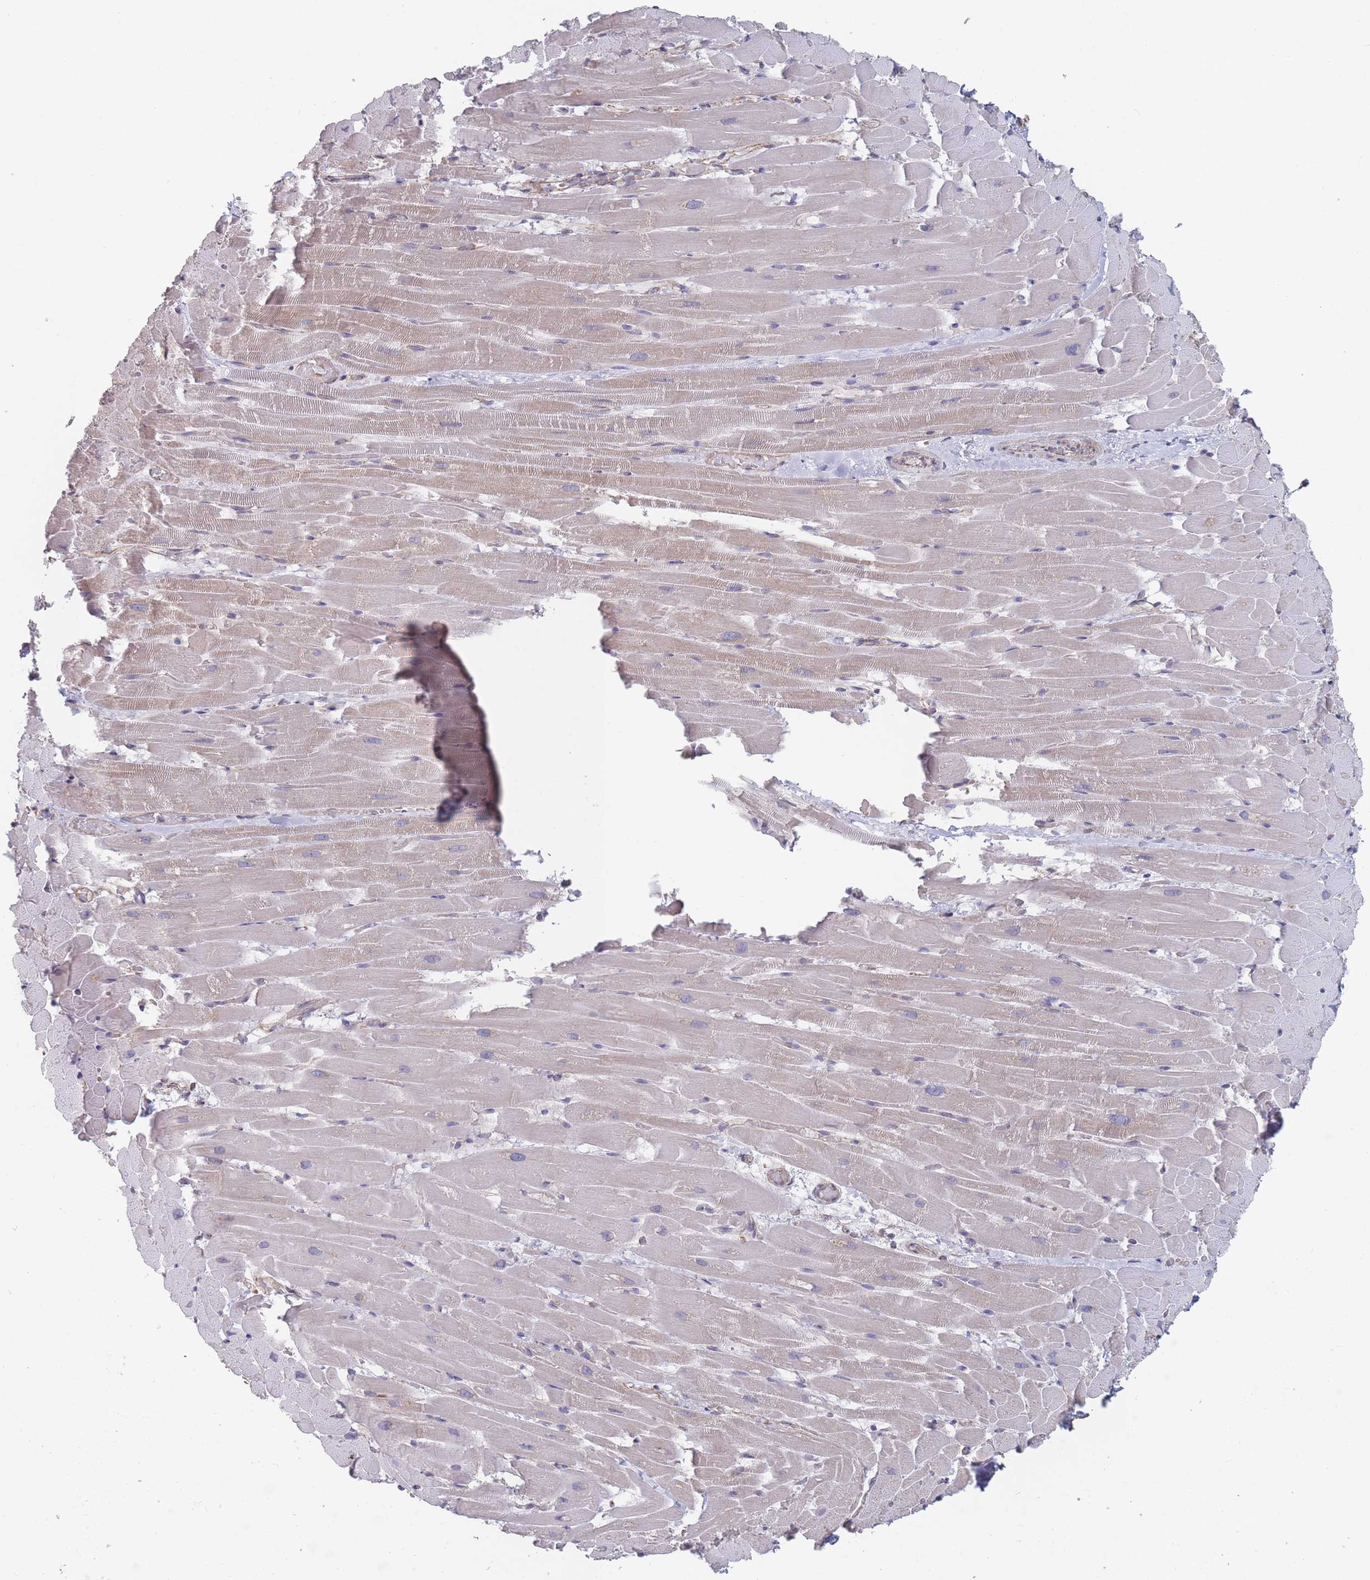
{"staining": {"intensity": "weak", "quantity": "25%-75%", "location": "cytoplasmic/membranous"}, "tissue": "heart muscle", "cell_type": "Cardiomyocytes", "image_type": "normal", "snomed": [{"axis": "morphology", "description": "Normal tissue, NOS"}, {"axis": "topography", "description": "Heart"}], "caption": "High-power microscopy captured an immunohistochemistry (IHC) photomicrograph of unremarkable heart muscle, revealing weak cytoplasmic/membranous positivity in about 25%-75% of cardiomyocytes. (brown staining indicates protein expression, while blue staining denotes nuclei).", "gene": "SLC1A6", "patient": {"sex": "male", "age": 37}}